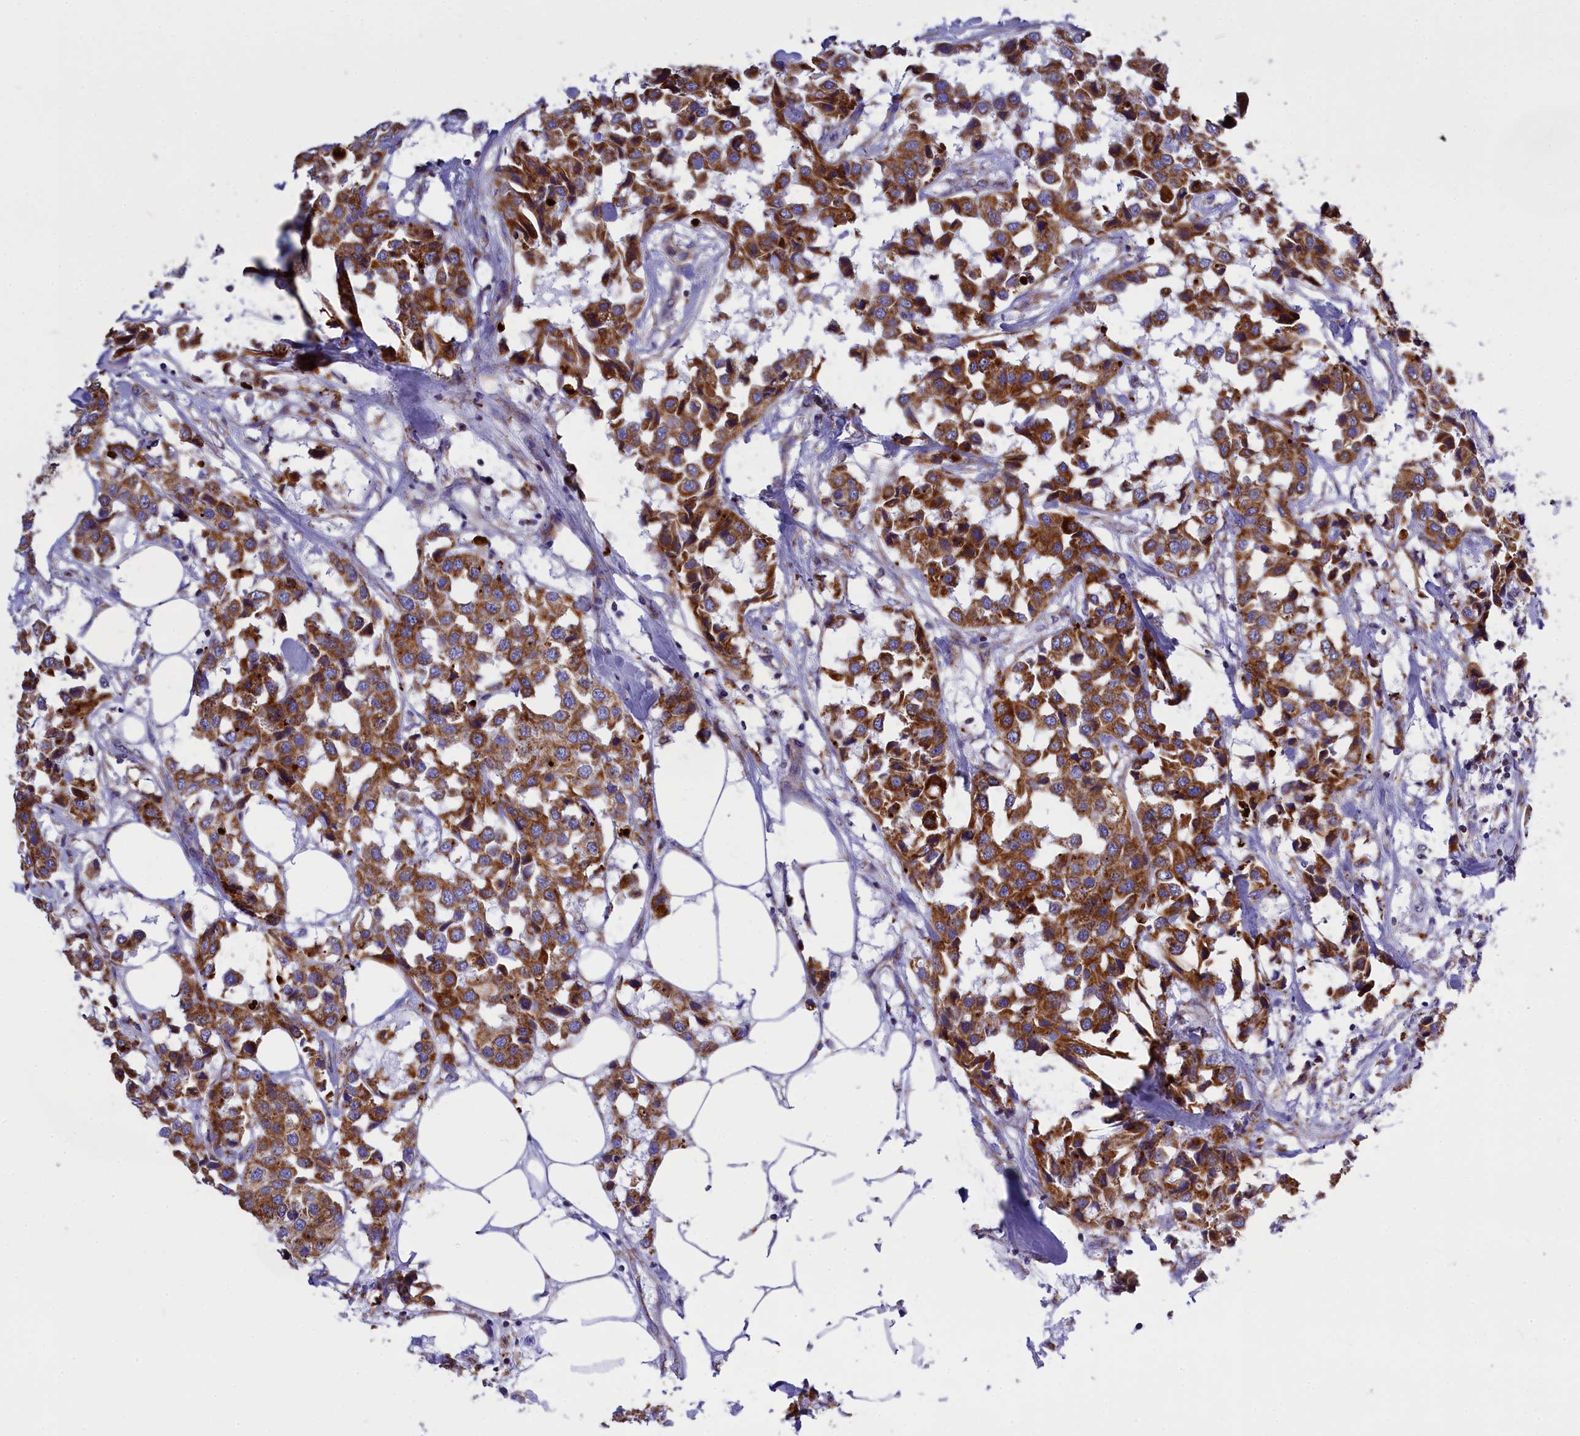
{"staining": {"intensity": "strong", "quantity": ">75%", "location": "cytoplasmic/membranous"}, "tissue": "breast cancer", "cell_type": "Tumor cells", "image_type": "cancer", "snomed": [{"axis": "morphology", "description": "Duct carcinoma"}, {"axis": "topography", "description": "Breast"}], "caption": "This is a micrograph of immunohistochemistry staining of breast invasive ductal carcinoma, which shows strong positivity in the cytoplasmic/membranous of tumor cells.", "gene": "VDAC2", "patient": {"sex": "female", "age": 80}}